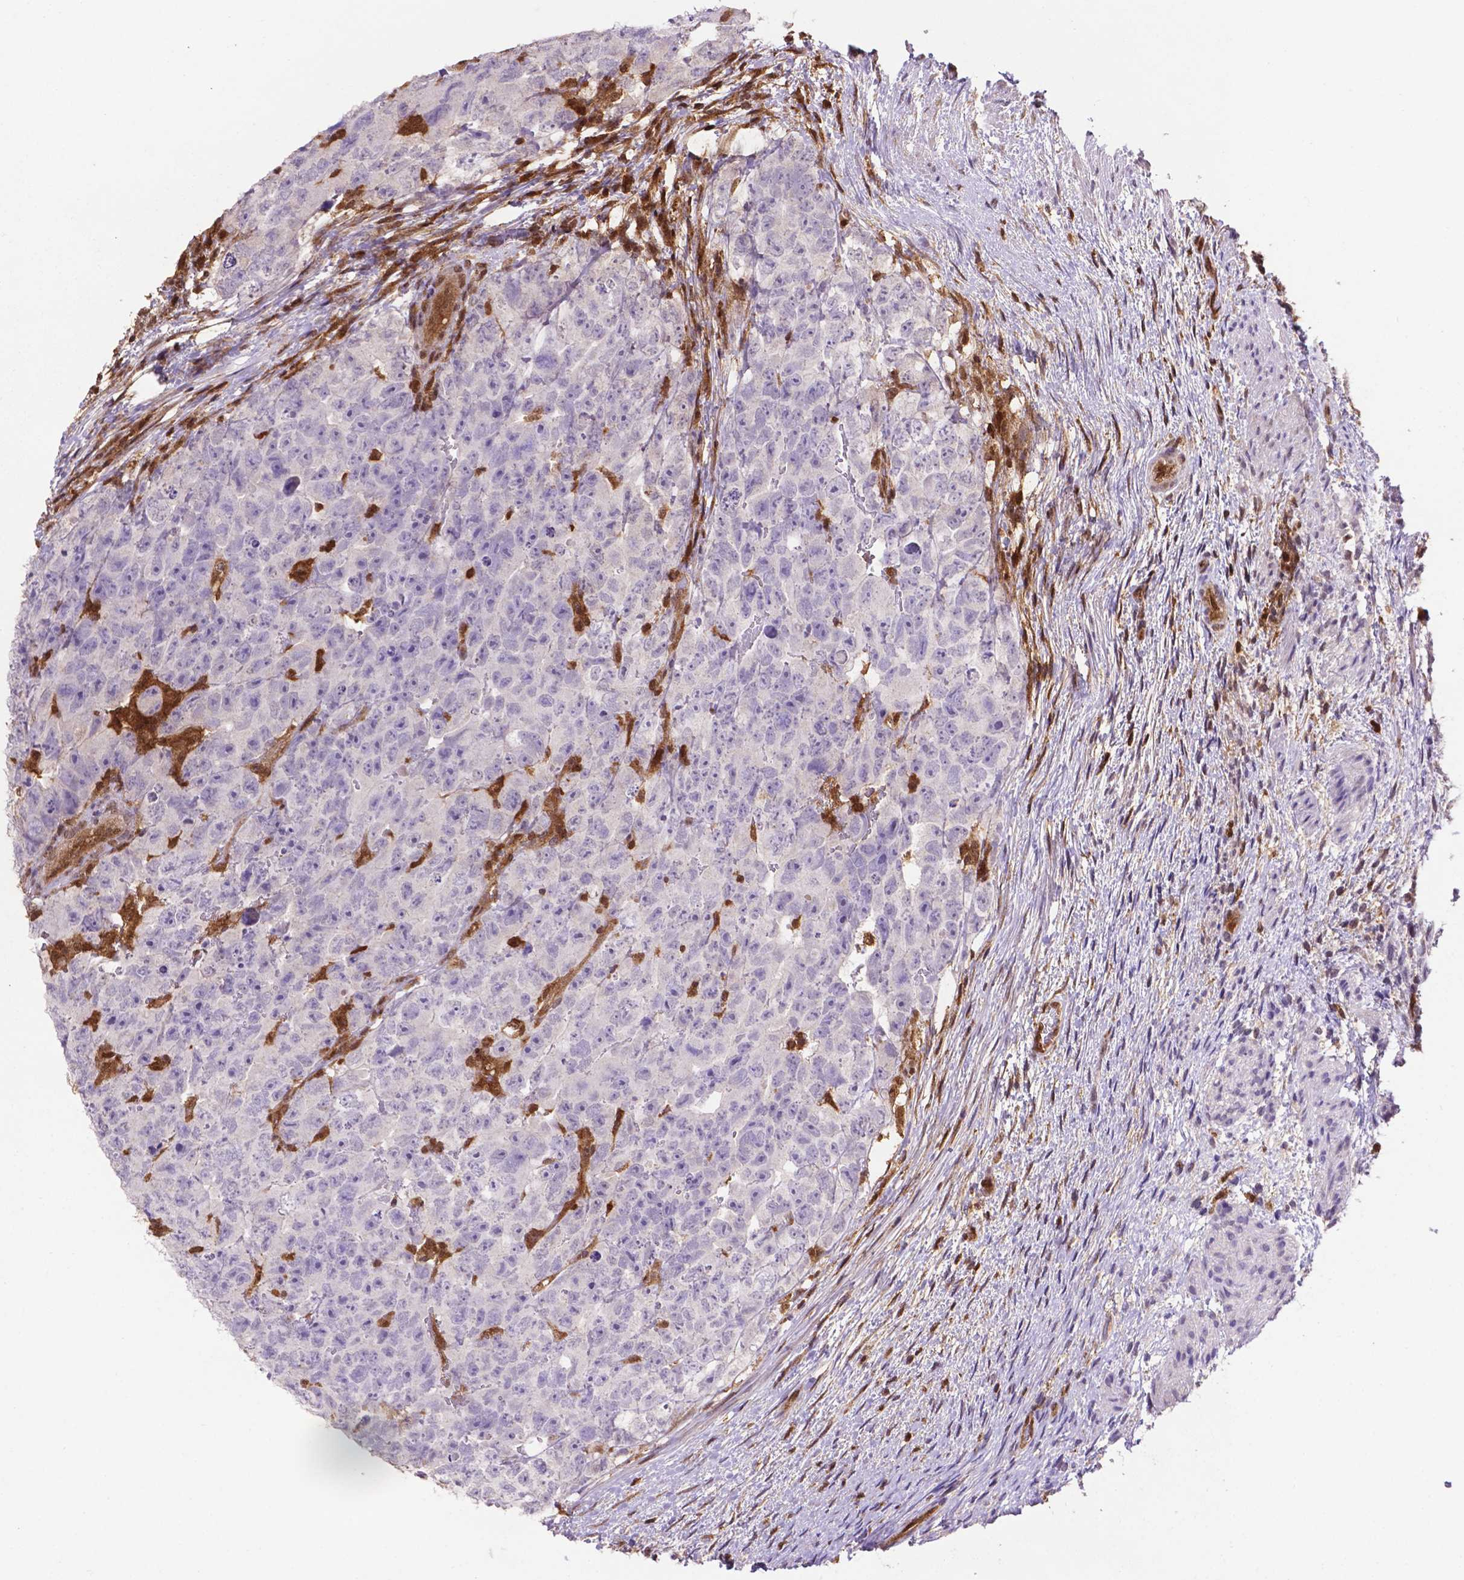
{"staining": {"intensity": "negative", "quantity": "none", "location": "none"}, "tissue": "testis cancer", "cell_type": "Tumor cells", "image_type": "cancer", "snomed": [{"axis": "morphology", "description": "Carcinoma, Embryonal, NOS"}, {"axis": "topography", "description": "Testis"}], "caption": "An immunohistochemistry photomicrograph of testis cancer is shown. There is no staining in tumor cells of testis cancer.", "gene": "UBE2L6", "patient": {"sex": "male", "age": 24}}